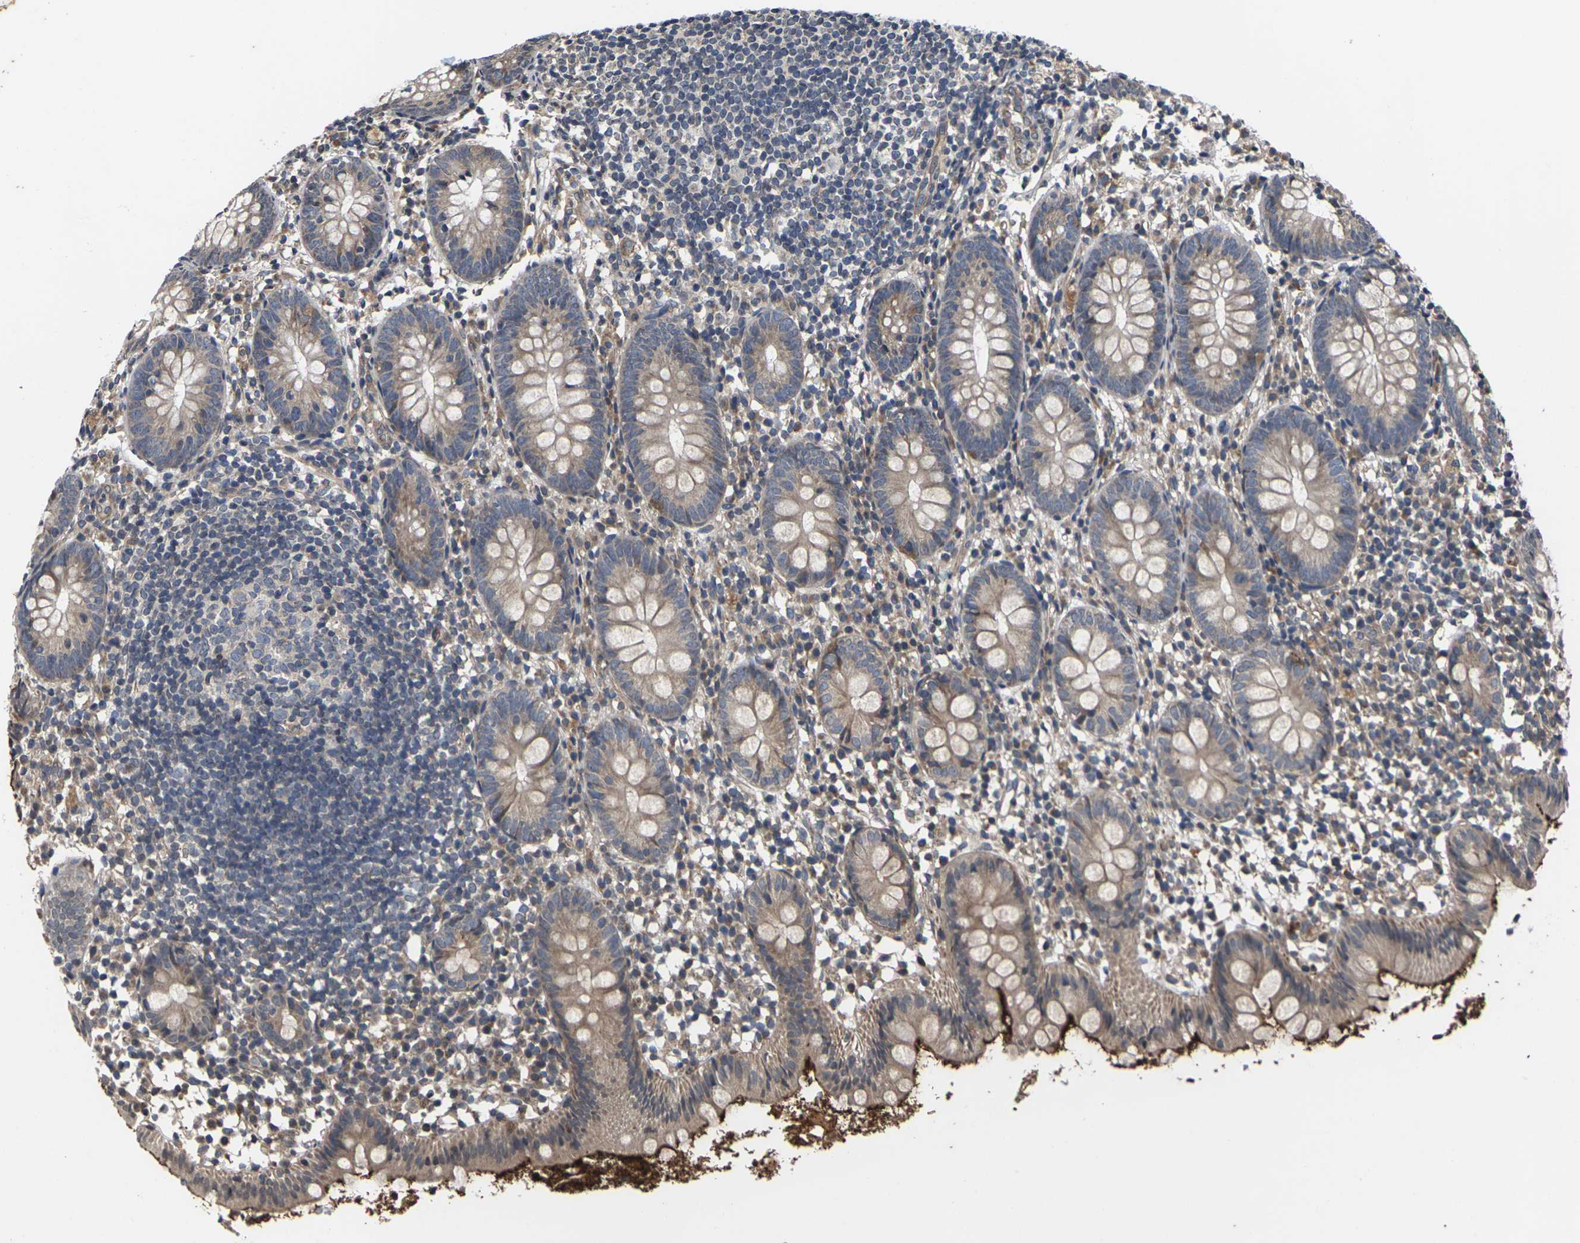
{"staining": {"intensity": "moderate", "quantity": ">75%", "location": "cytoplasmic/membranous"}, "tissue": "appendix", "cell_type": "Glandular cells", "image_type": "normal", "snomed": [{"axis": "morphology", "description": "Normal tissue, NOS"}, {"axis": "topography", "description": "Appendix"}], "caption": "IHC of normal human appendix reveals medium levels of moderate cytoplasmic/membranous staining in approximately >75% of glandular cells.", "gene": "DKK2", "patient": {"sex": "female", "age": 20}}